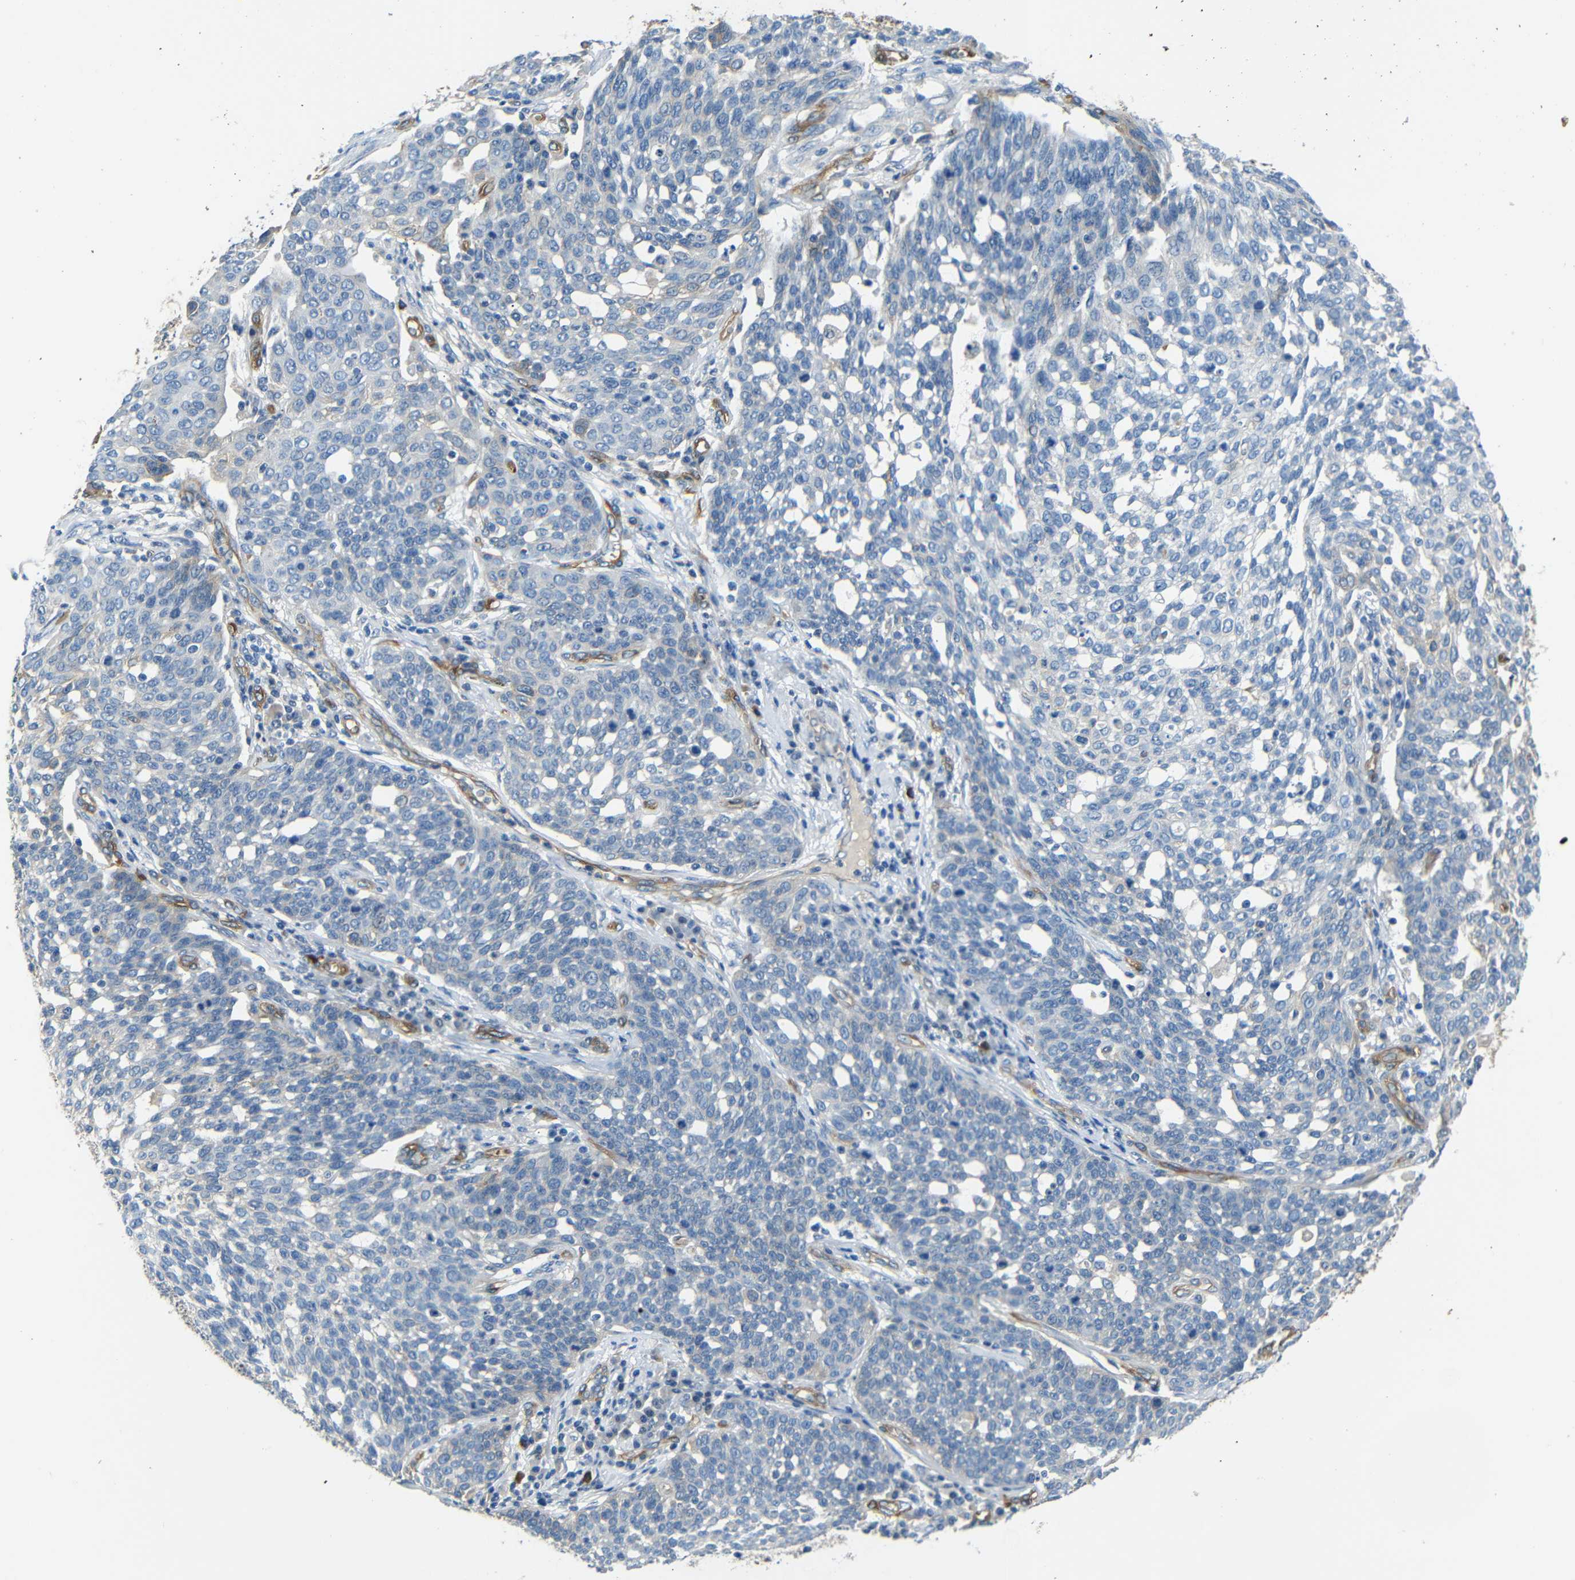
{"staining": {"intensity": "negative", "quantity": "none", "location": "none"}, "tissue": "cervical cancer", "cell_type": "Tumor cells", "image_type": "cancer", "snomed": [{"axis": "morphology", "description": "Squamous cell carcinoma, NOS"}, {"axis": "topography", "description": "Cervix"}], "caption": "The image reveals no significant expression in tumor cells of cervical cancer (squamous cell carcinoma).", "gene": "MYO1B", "patient": {"sex": "female", "age": 34}}